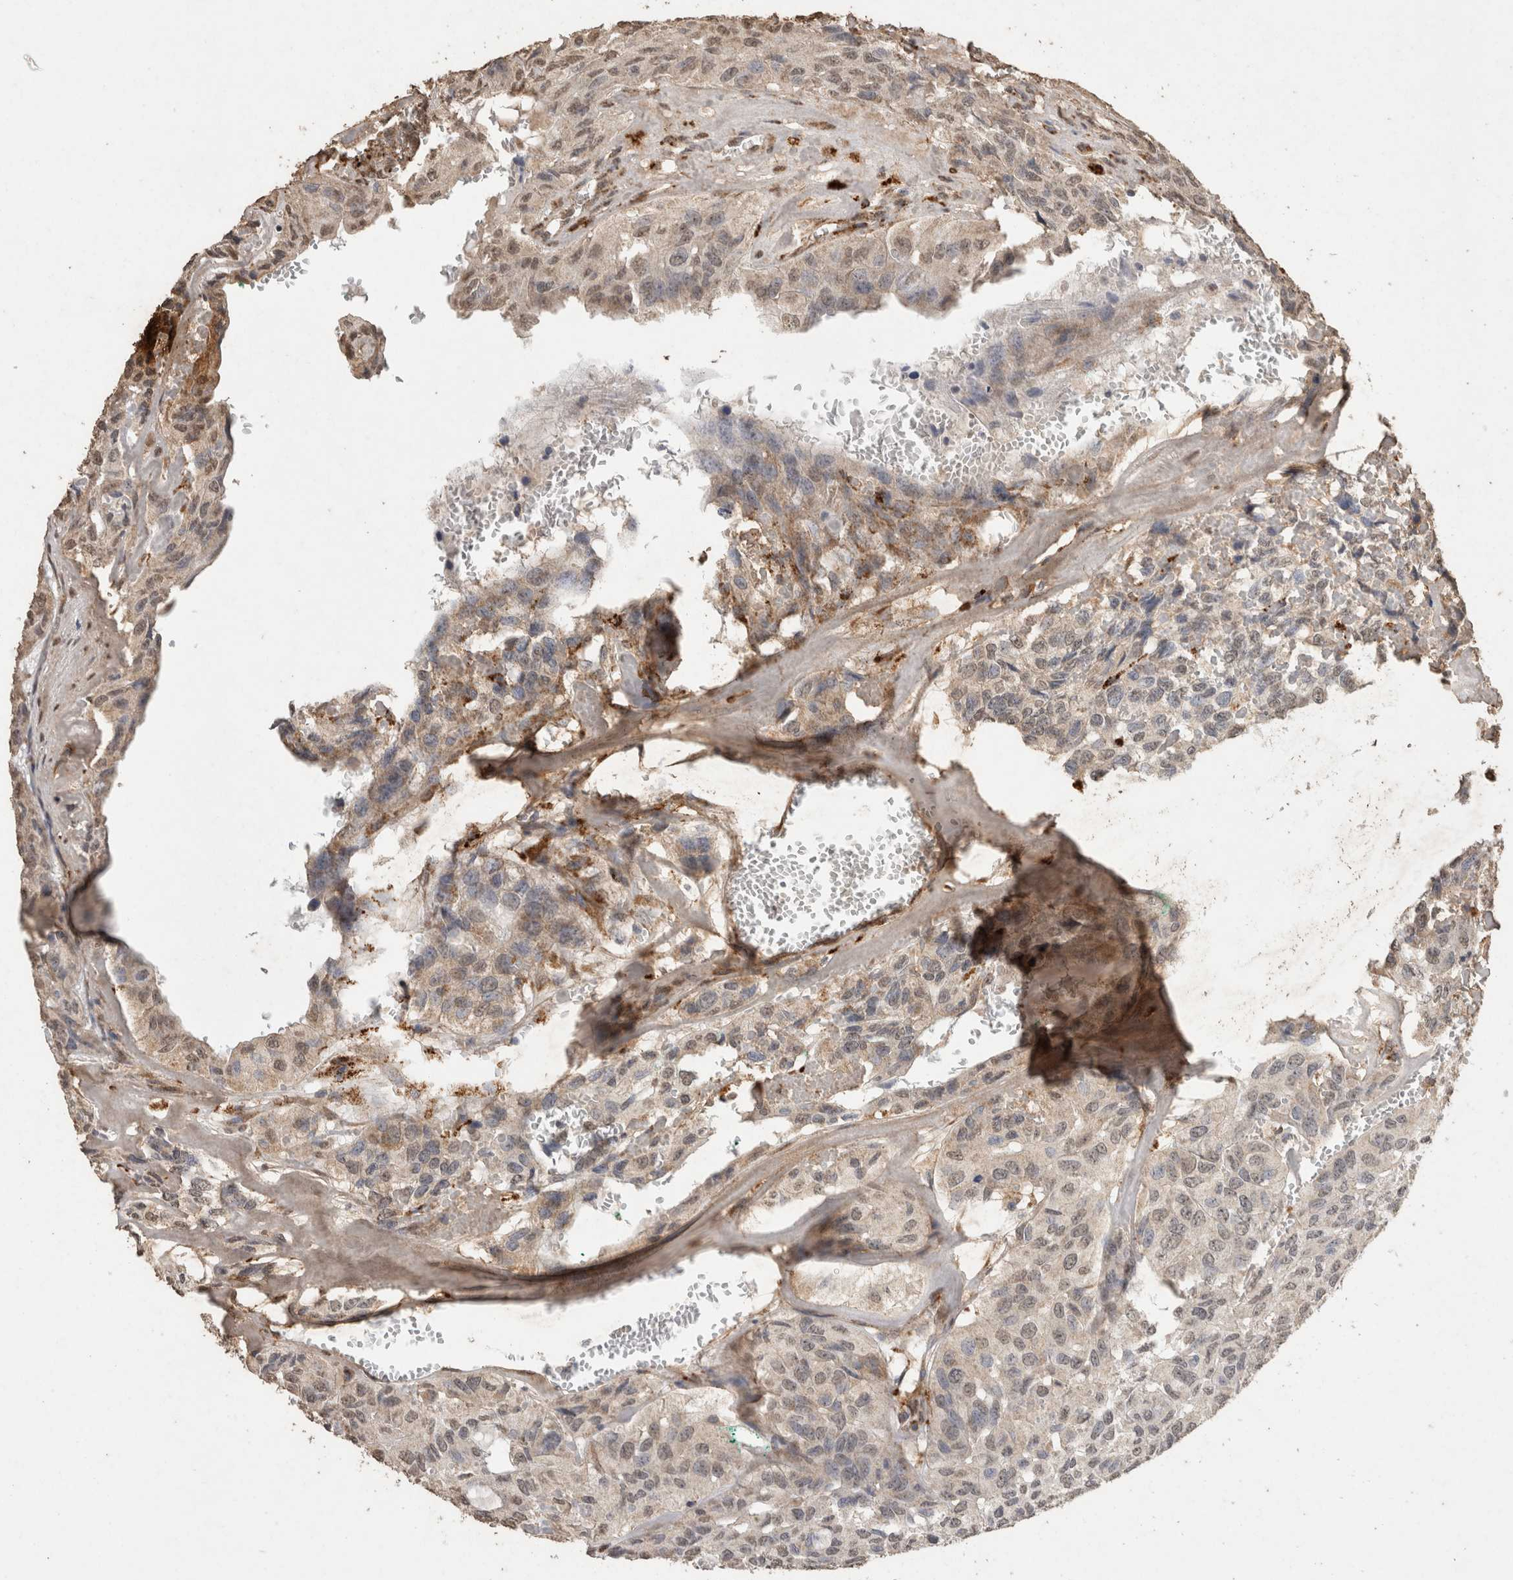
{"staining": {"intensity": "weak", "quantity": "25%-75%", "location": "cytoplasmic/membranous,nuclear"}, "tissue": "head and neck cancer", "cell_type": "Tumor cells", "image_type": "cancer", "snomed": [{"axis": "morphology", "description": "Adenocarcinoma, NOS"}, {"axis": "topography", "description": "Salivary gland, NOS"}, {"axis": "topography", "description": "Head-Neck"}], "caption": "The immunohistochemical stain highlights weak cytoplasmic/membranous and nuclear staining in tumor cells of adenocarcinoma (head and neck) tissue. The staining was performed using DAB (3,3'-diaminobenzidine), with brown indicating positive protein expression. Nuclei are stained blue with hematoxylin.", "gene": "C1QTNF5", "patient": {"sex": "female", "age": 76}}